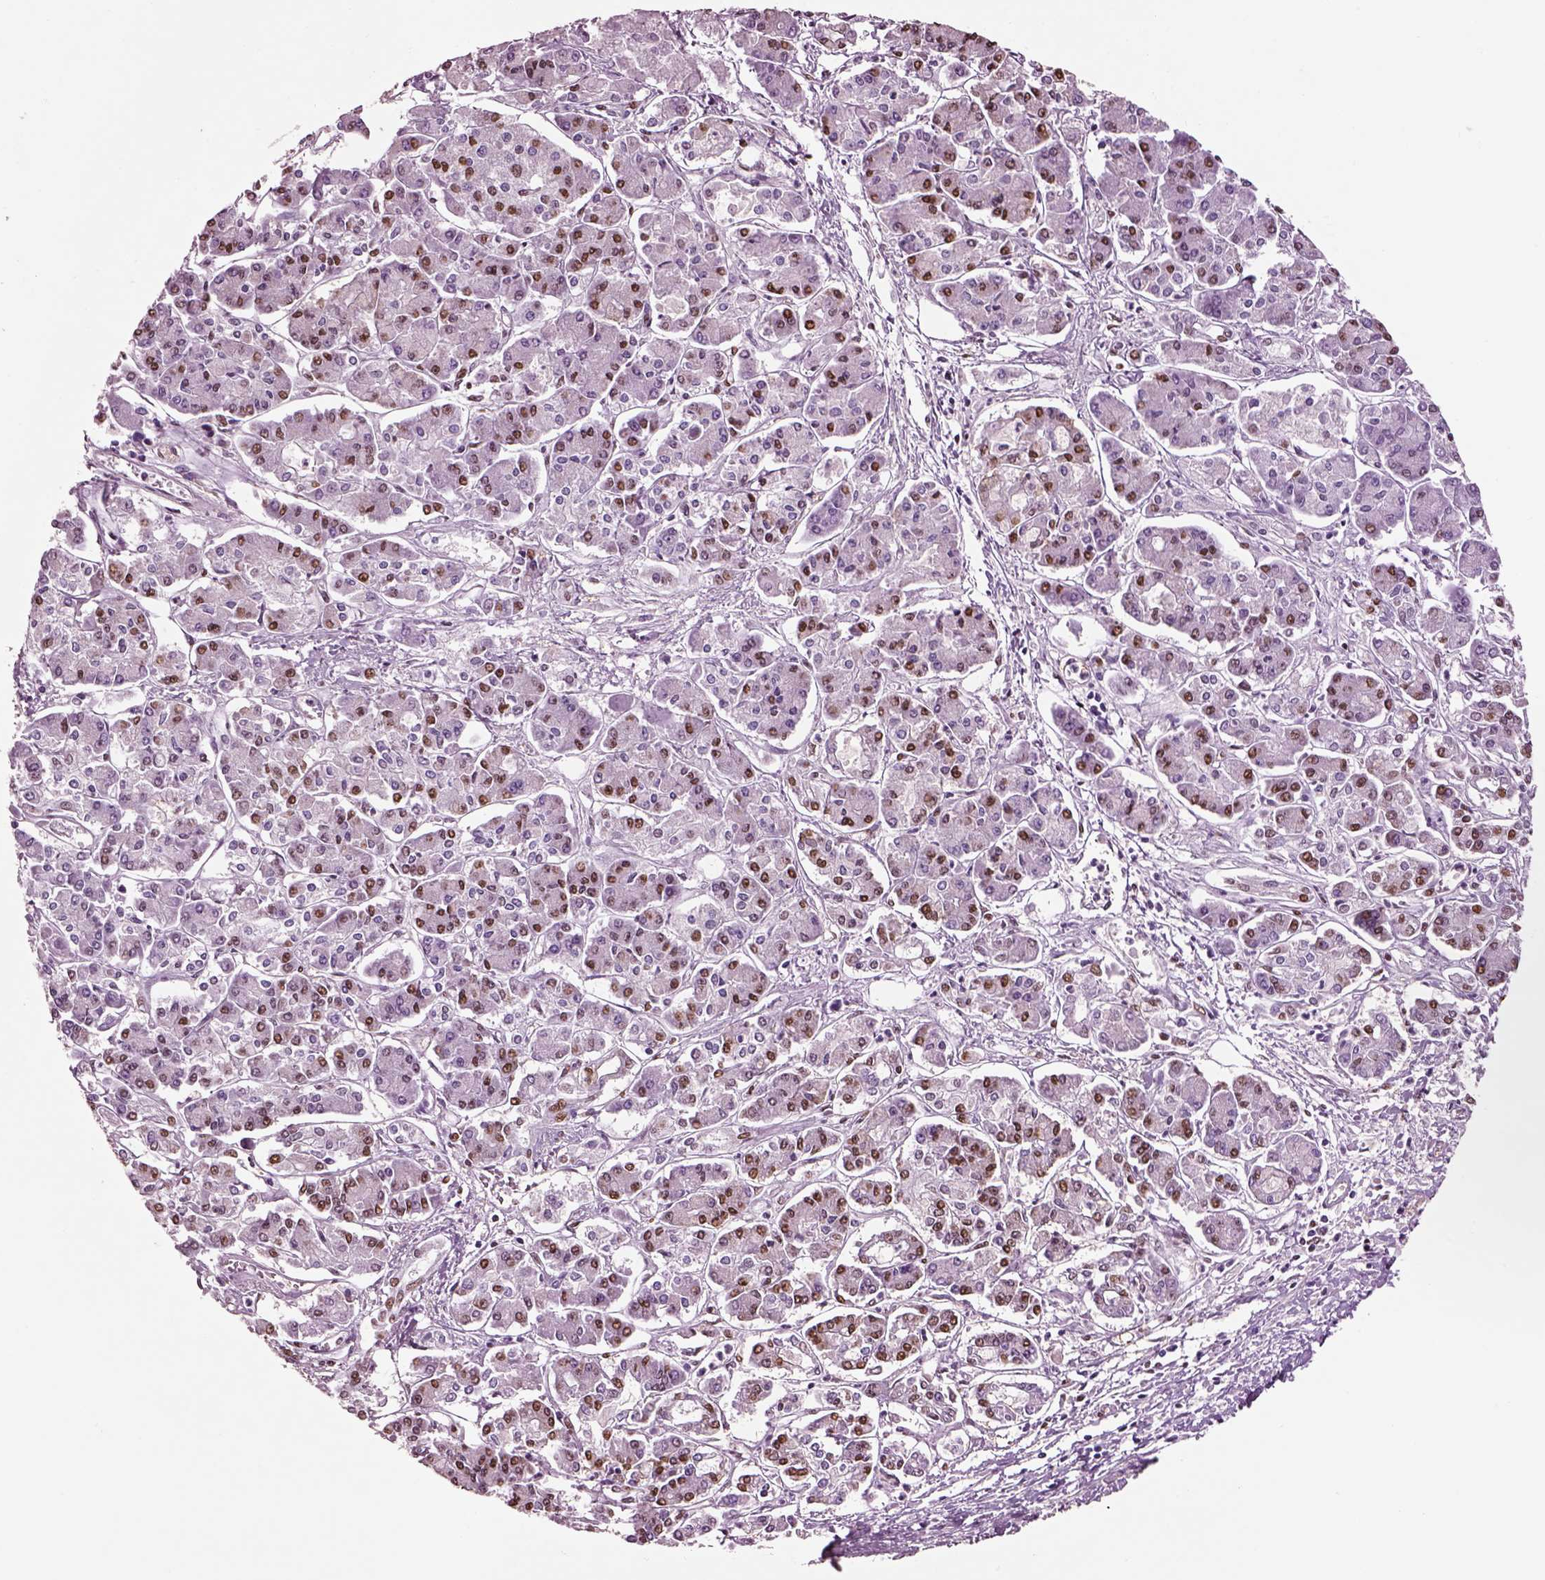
{"staining": {"intensity": "moderate", "quantity": "25%-75%", "location": "nuclear"}, "tissue": "pancreatic cancer", "cell_type": "Tumor cells", "image_type": "cancer", "snomed": [{"axis": "morphology", "description": "Adenocarcinoma, NOS"}, {"axis": "topography", "description": "Pancreas"}], "caption": "Adenocarcinoma (pancreatic) stained with a brown dye exhibits moderate nuclear positive expression in approximately 25%-75% of tumor cells.", "gene": "DDX3X", "patient": {"sex": "male", "age": 85}}